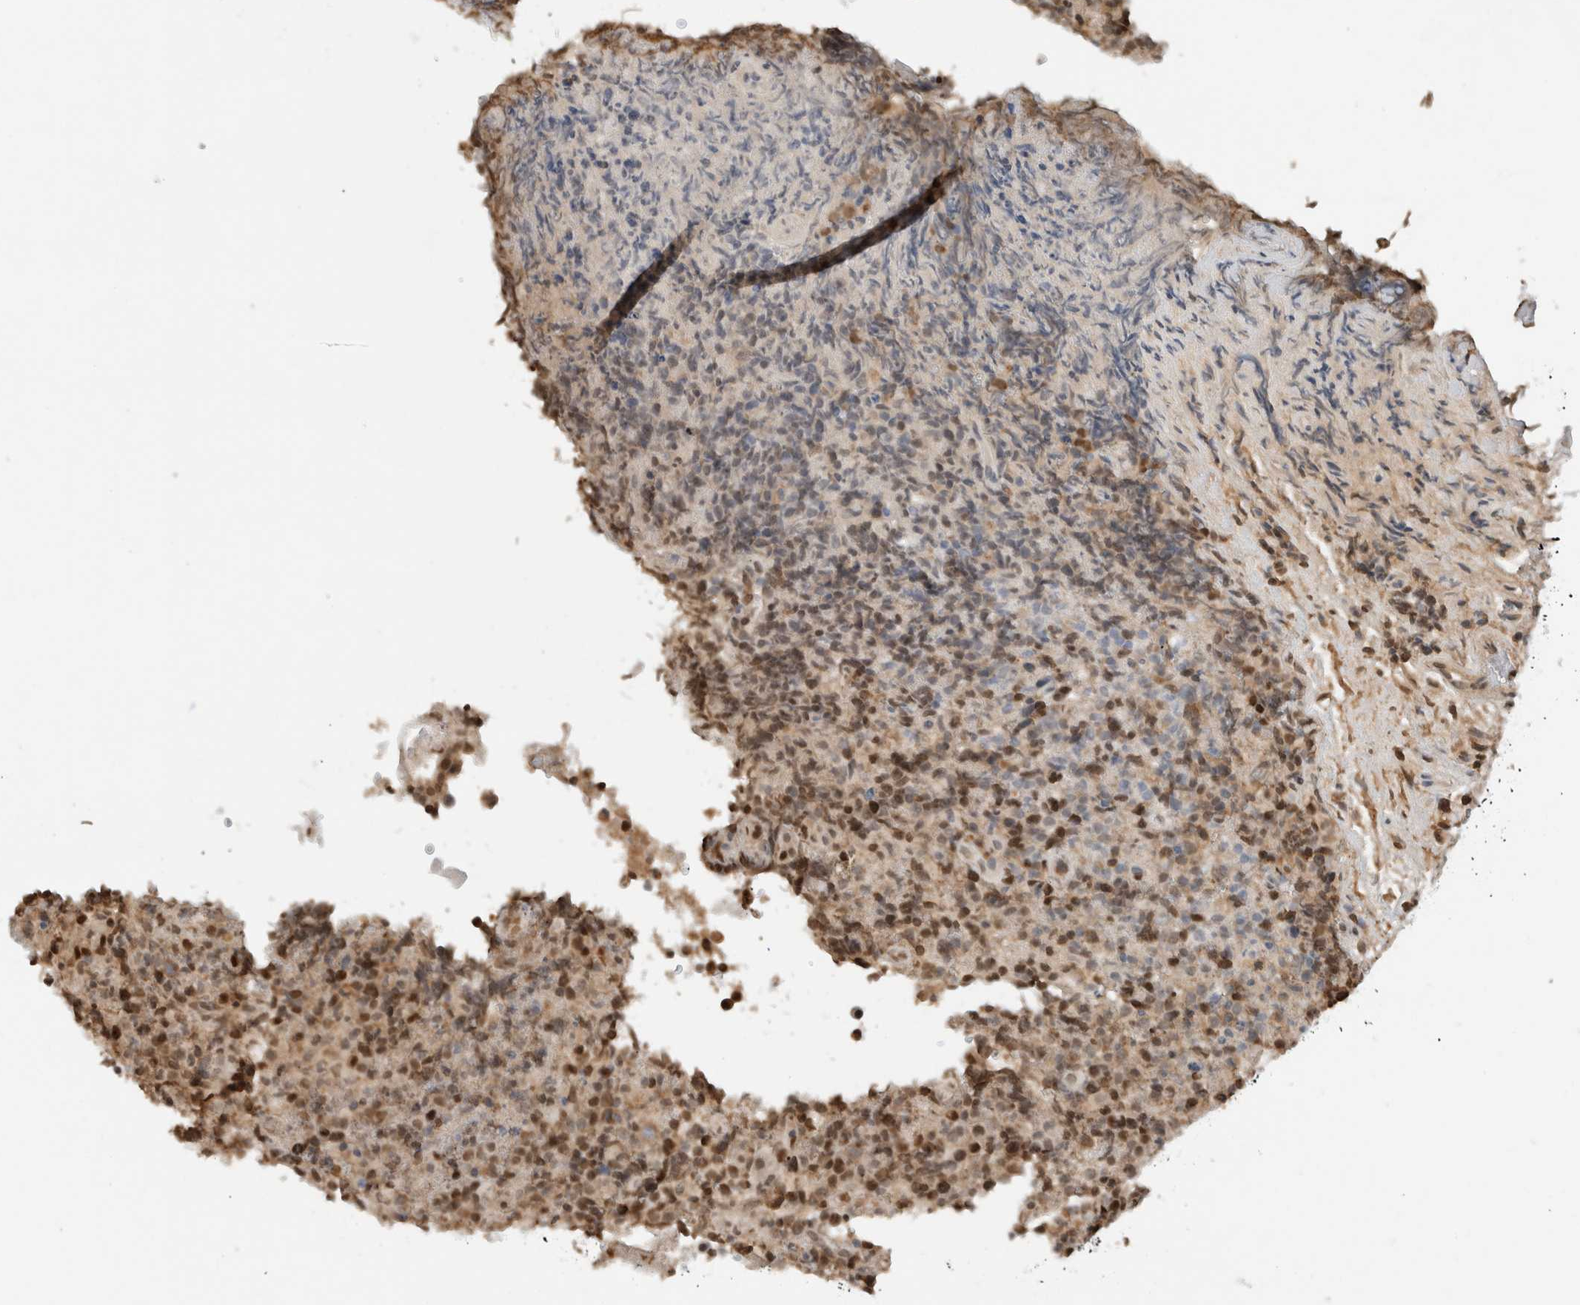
{"staining": {"intensity": "moderate", "quantity": ">75%", "location": "nuclear"}, "tissue": "lymphoma", "cell_type": "Tumor cells", "image_type": "cancer", "snomed": [{"axis": "morphology", "description": "Malignant lymphoma, non-Hodgkin's type, High grade"}, {"axis": "topography", "description": "Lymph node"}], "caption": "Tumor cells demonstrate medium levels of moderate nuclear staining in approximately >75% of cells in lymphoma.", "gene": "HNRNPR", "patient": {"sex": "male", "age": 13}}